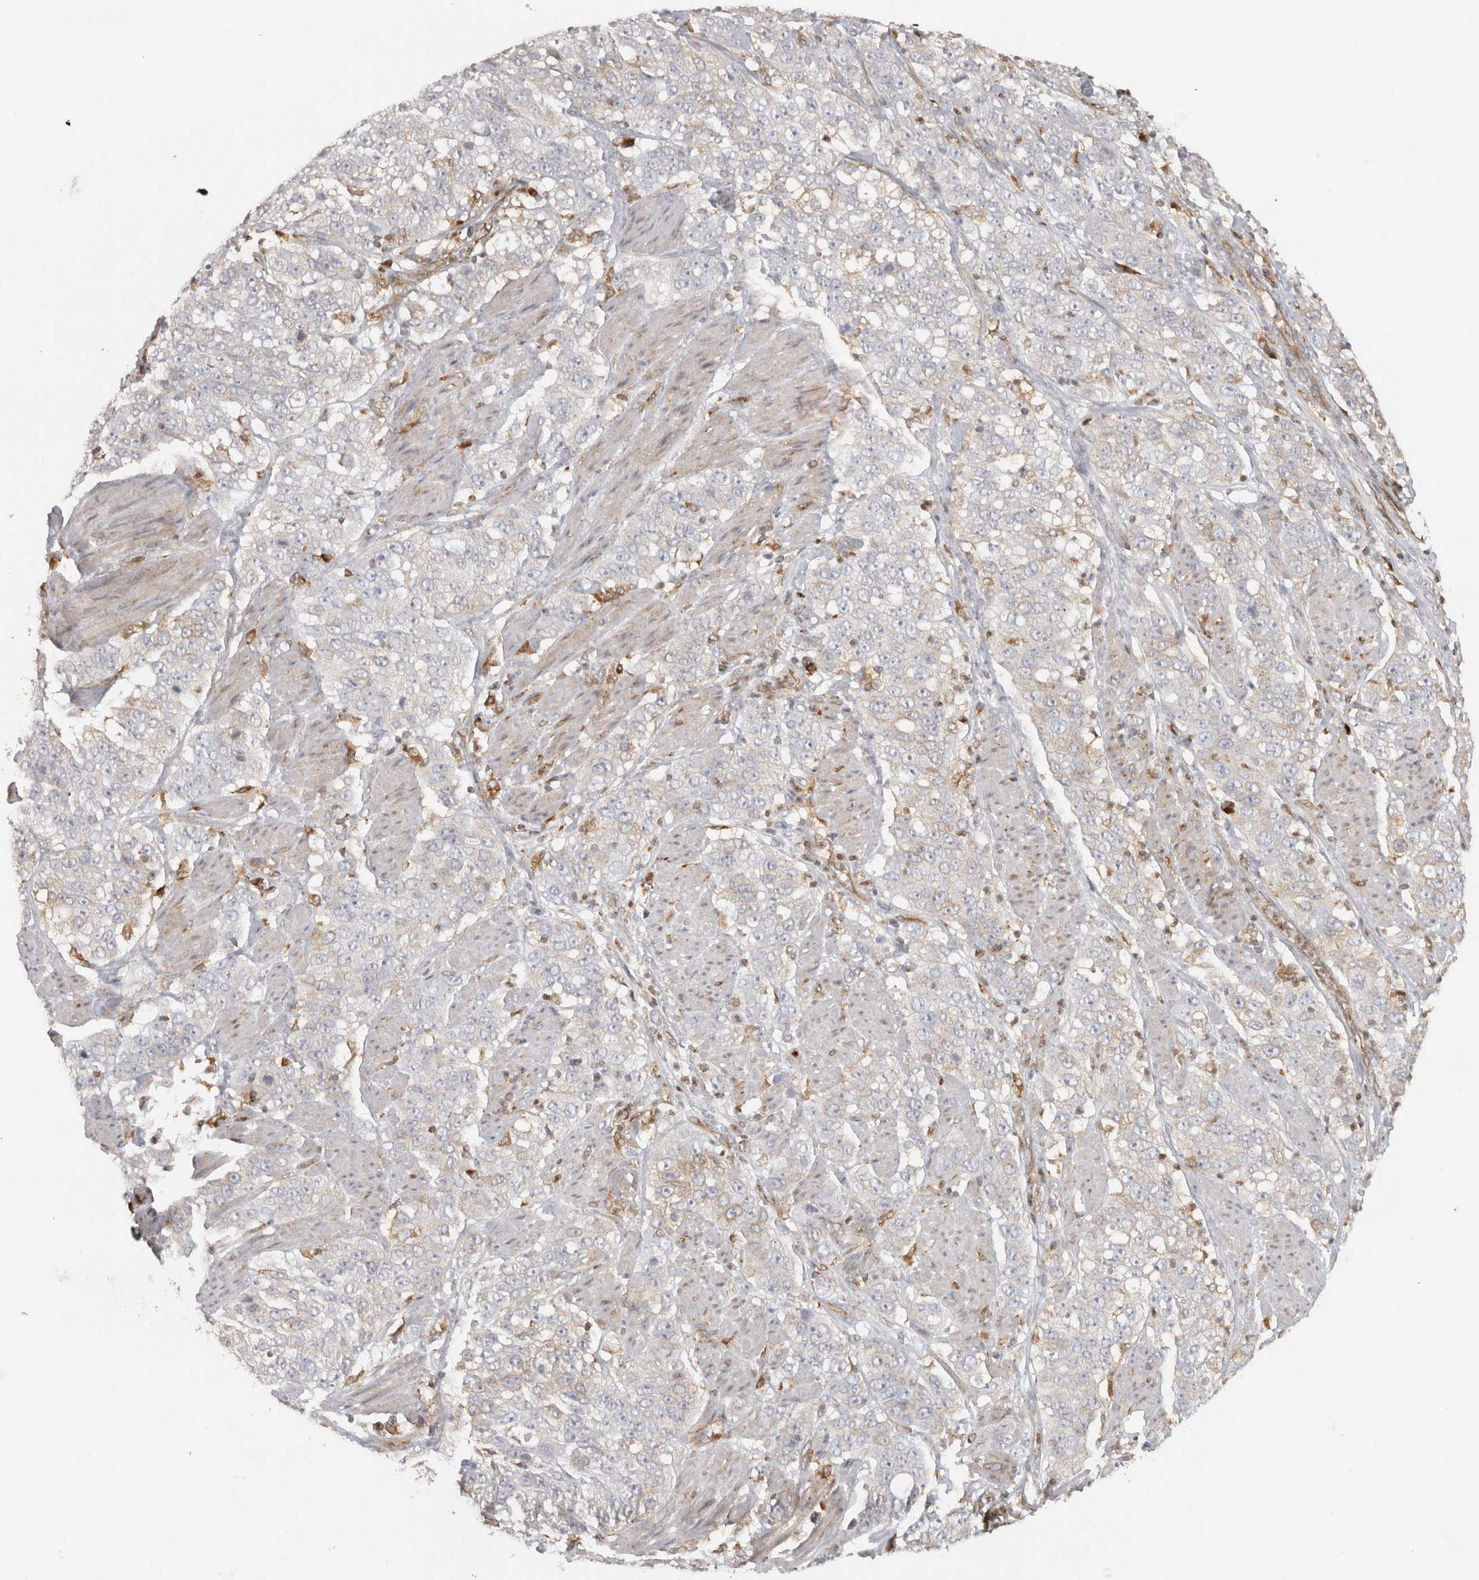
{"staining": {"intensity": "negative", "quantity": "none", "location": "none"}, "tissue": "stomach cancer", "cell_type": "Tumor cells", "image_type": "cancer", "snomed": [{"axis": "morphology", "description": "Adenocarcinoma, NOS"}, {"axis": "topography", "description": "Stomach"}], "caption": "High power microscopy histopathology image of an immunohistochemistry (IHC) histopathology image of stomach cancer, revealing no significant positivity in tumor cells.", "gene": "HLA-E", "patient": {"sex": "male", "age": 48}}